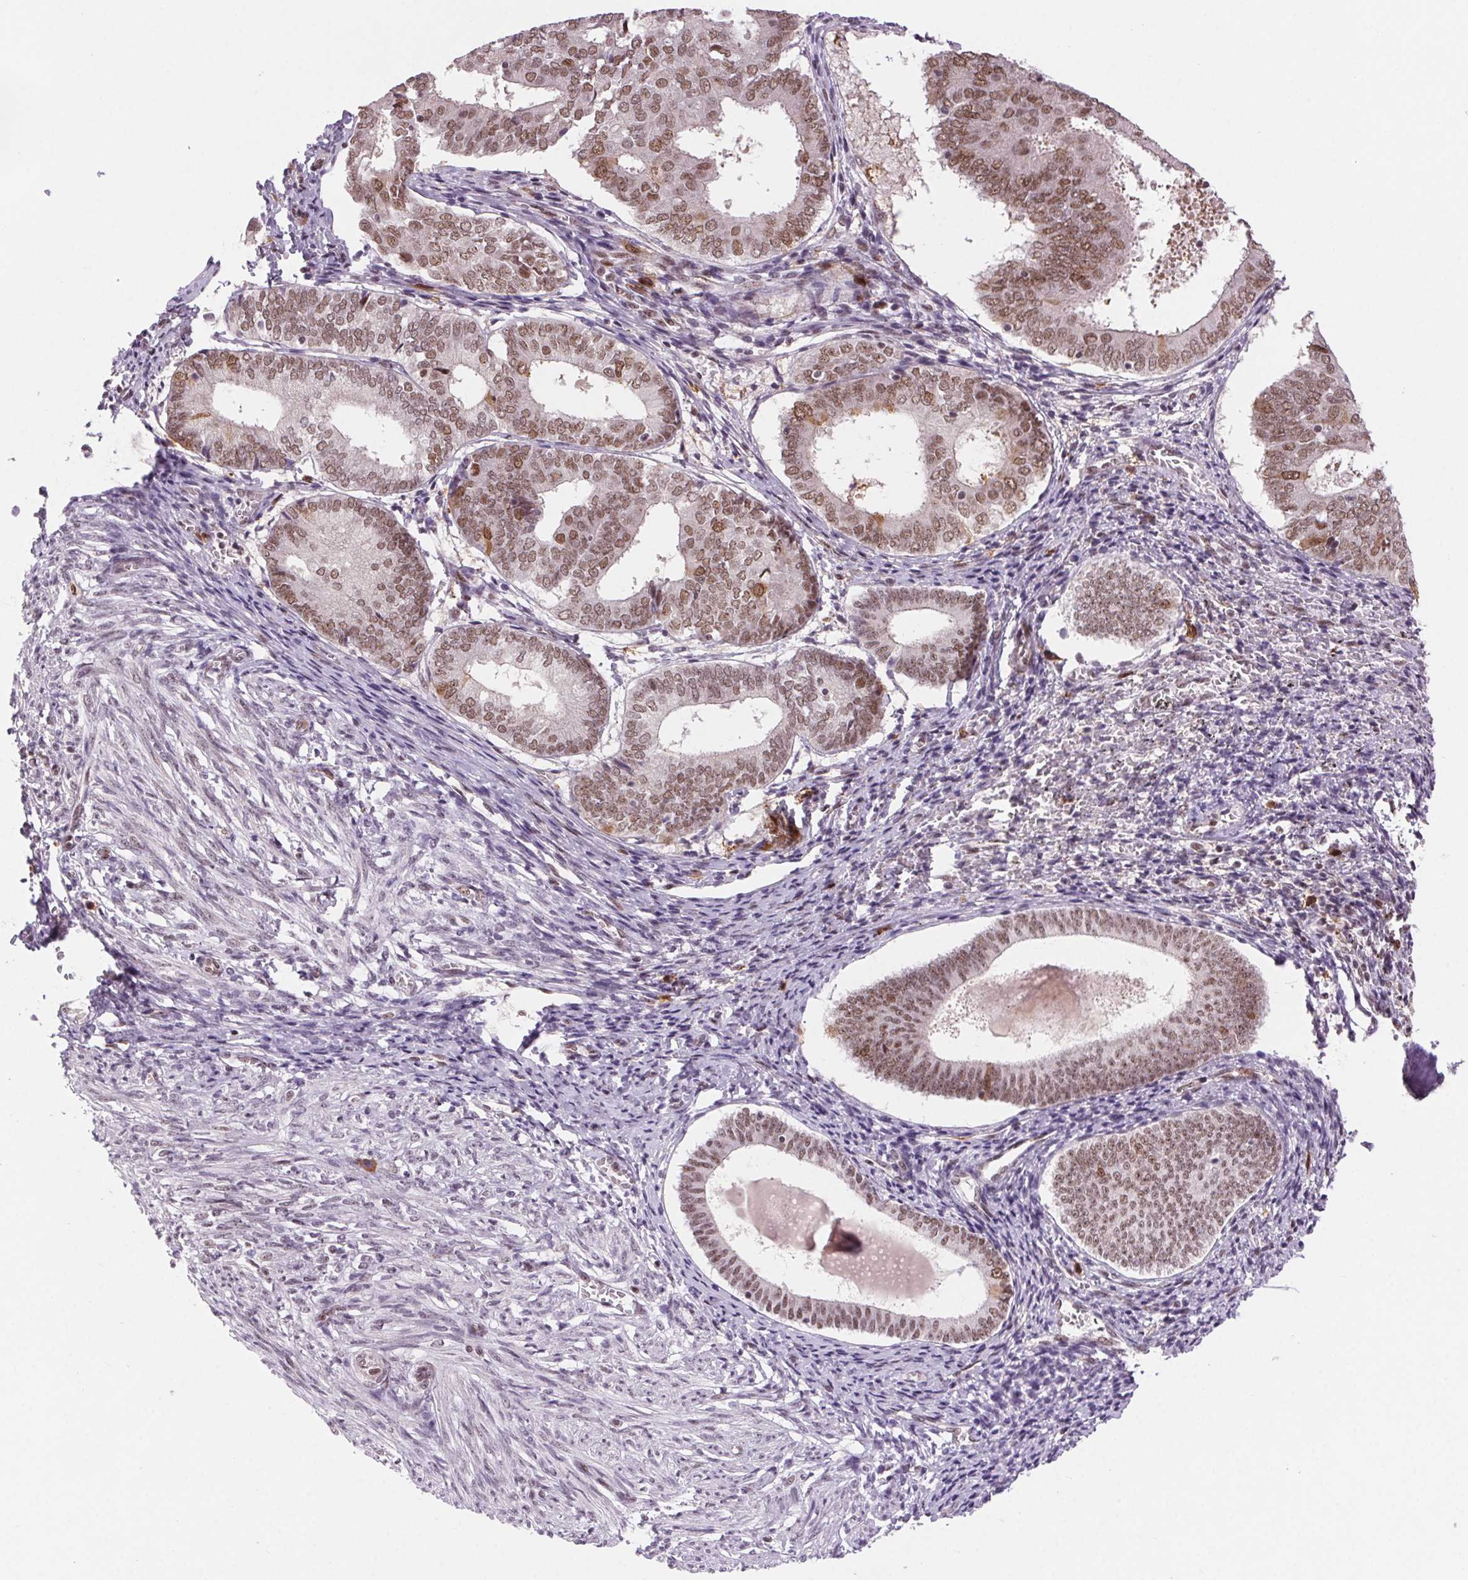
{"staining": {"intensity": "weak", "quantity": "25%-75%", "location": "nuclear"}, "tissue": "endometrium", "cell_type": "Cells in endometrial stroma", "image_type": "normal", "snomed": [{"axis": "morphology", "description": "Normal tissue, NOS"}, {"axis": "topography", "description": "Endometrium"}], "caption": "Immunohistochemical staining of normal endometrium reveals weak nuclear protein positivity in approximately 25%-75% of cells in endometrial stroma. (Brightfield microscopy of DAB IHC at high magnification).", "gene": "CD2BP2", "patient": {"sex": "female", "age": 50}}